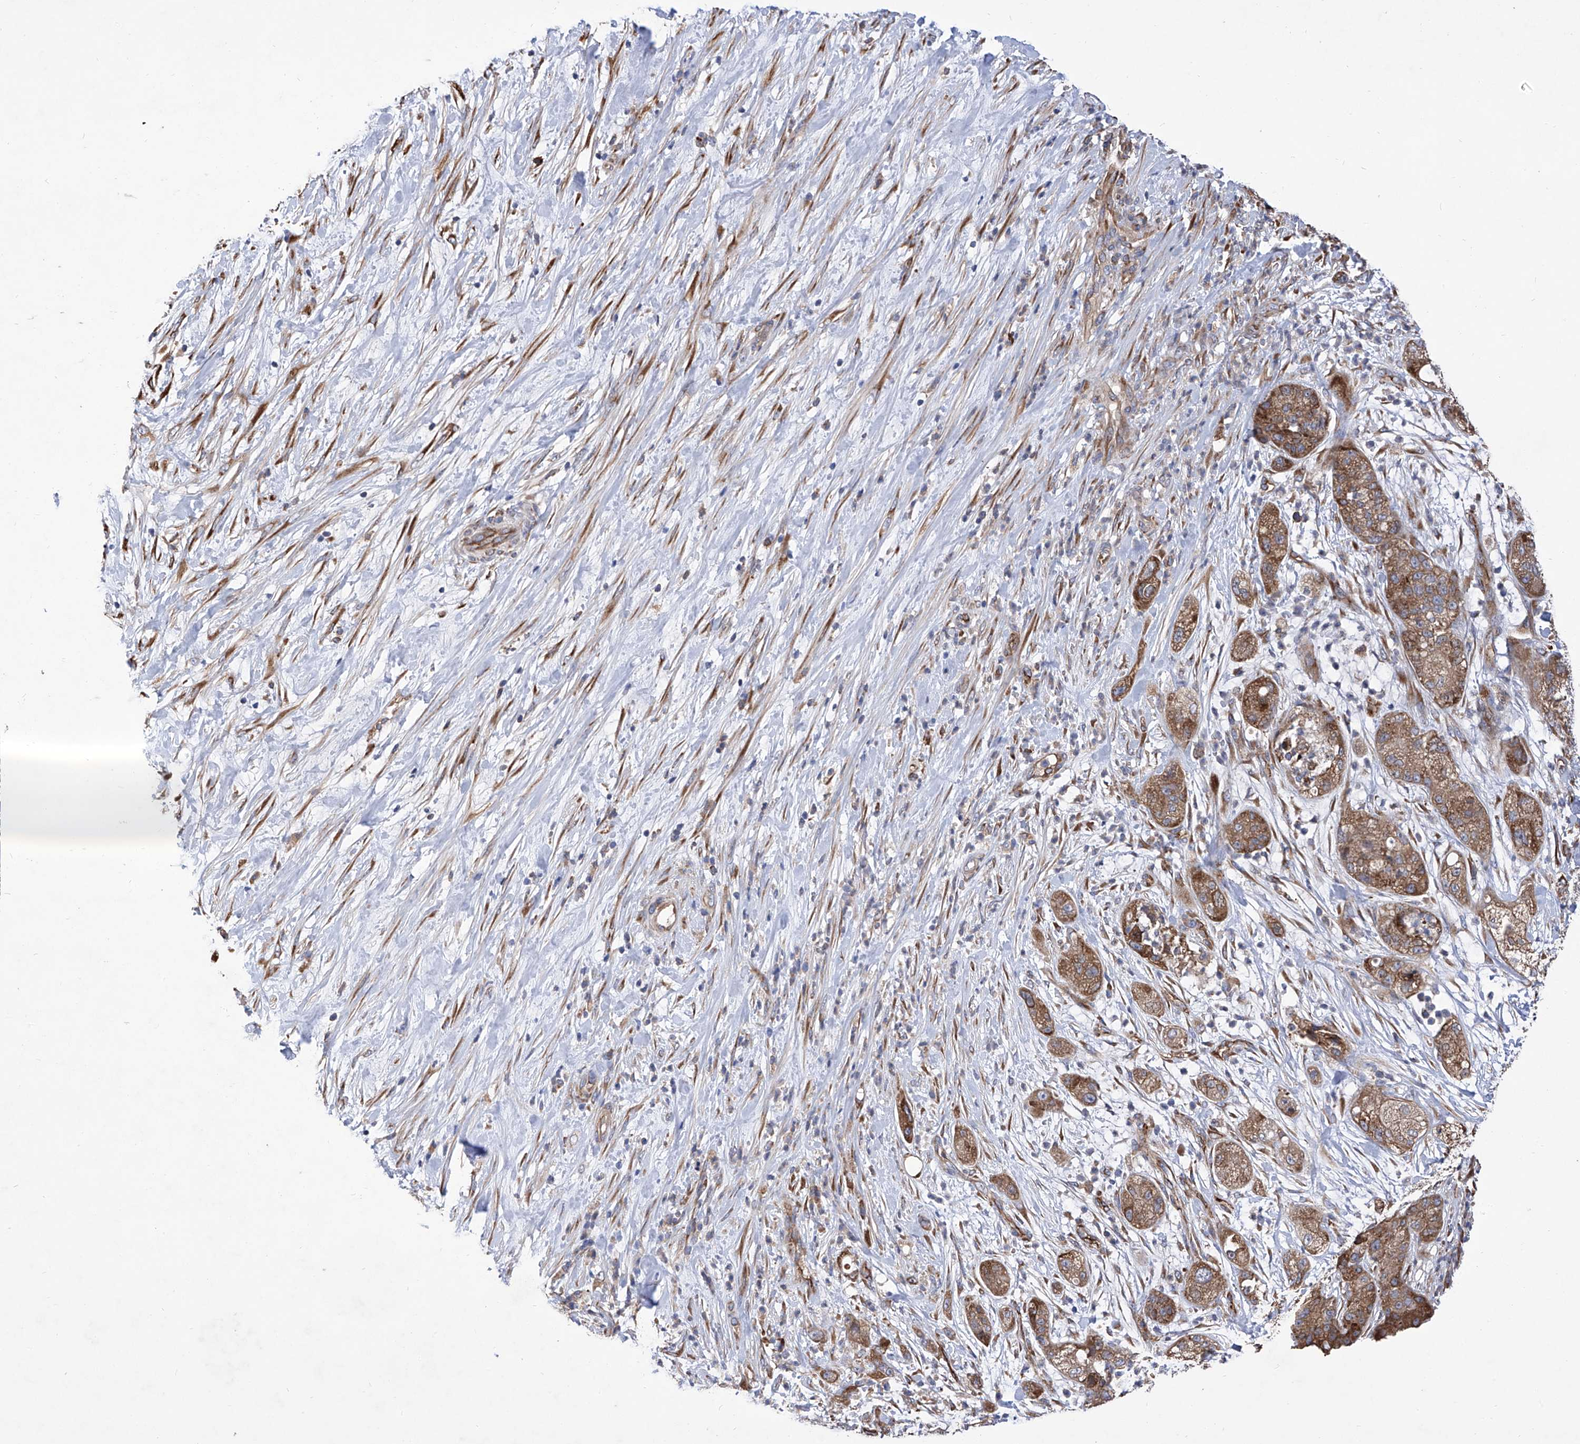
{"staining": {"intensity": "moderate", "quantity": ">75%", "location": "cytoplasmic/membranous"}, "tissue": "pancreatic cancer", "cell_type": "Tumor cells", "image_type": "cancer", "snomed": [{"axis": "morphology", "description": "Adenocarcinoma, NOS"}, {"axis": "topography", "description": "Pancreas"}], "caption": "About >75% of tumor cells in human pancreatic cancer show moderate cytoplasmic/membranous protein positivity as visualized by brown immunohistochemical staining.", "gene": "INPP5B", "patient": {"sex": "female", "age": 78}}